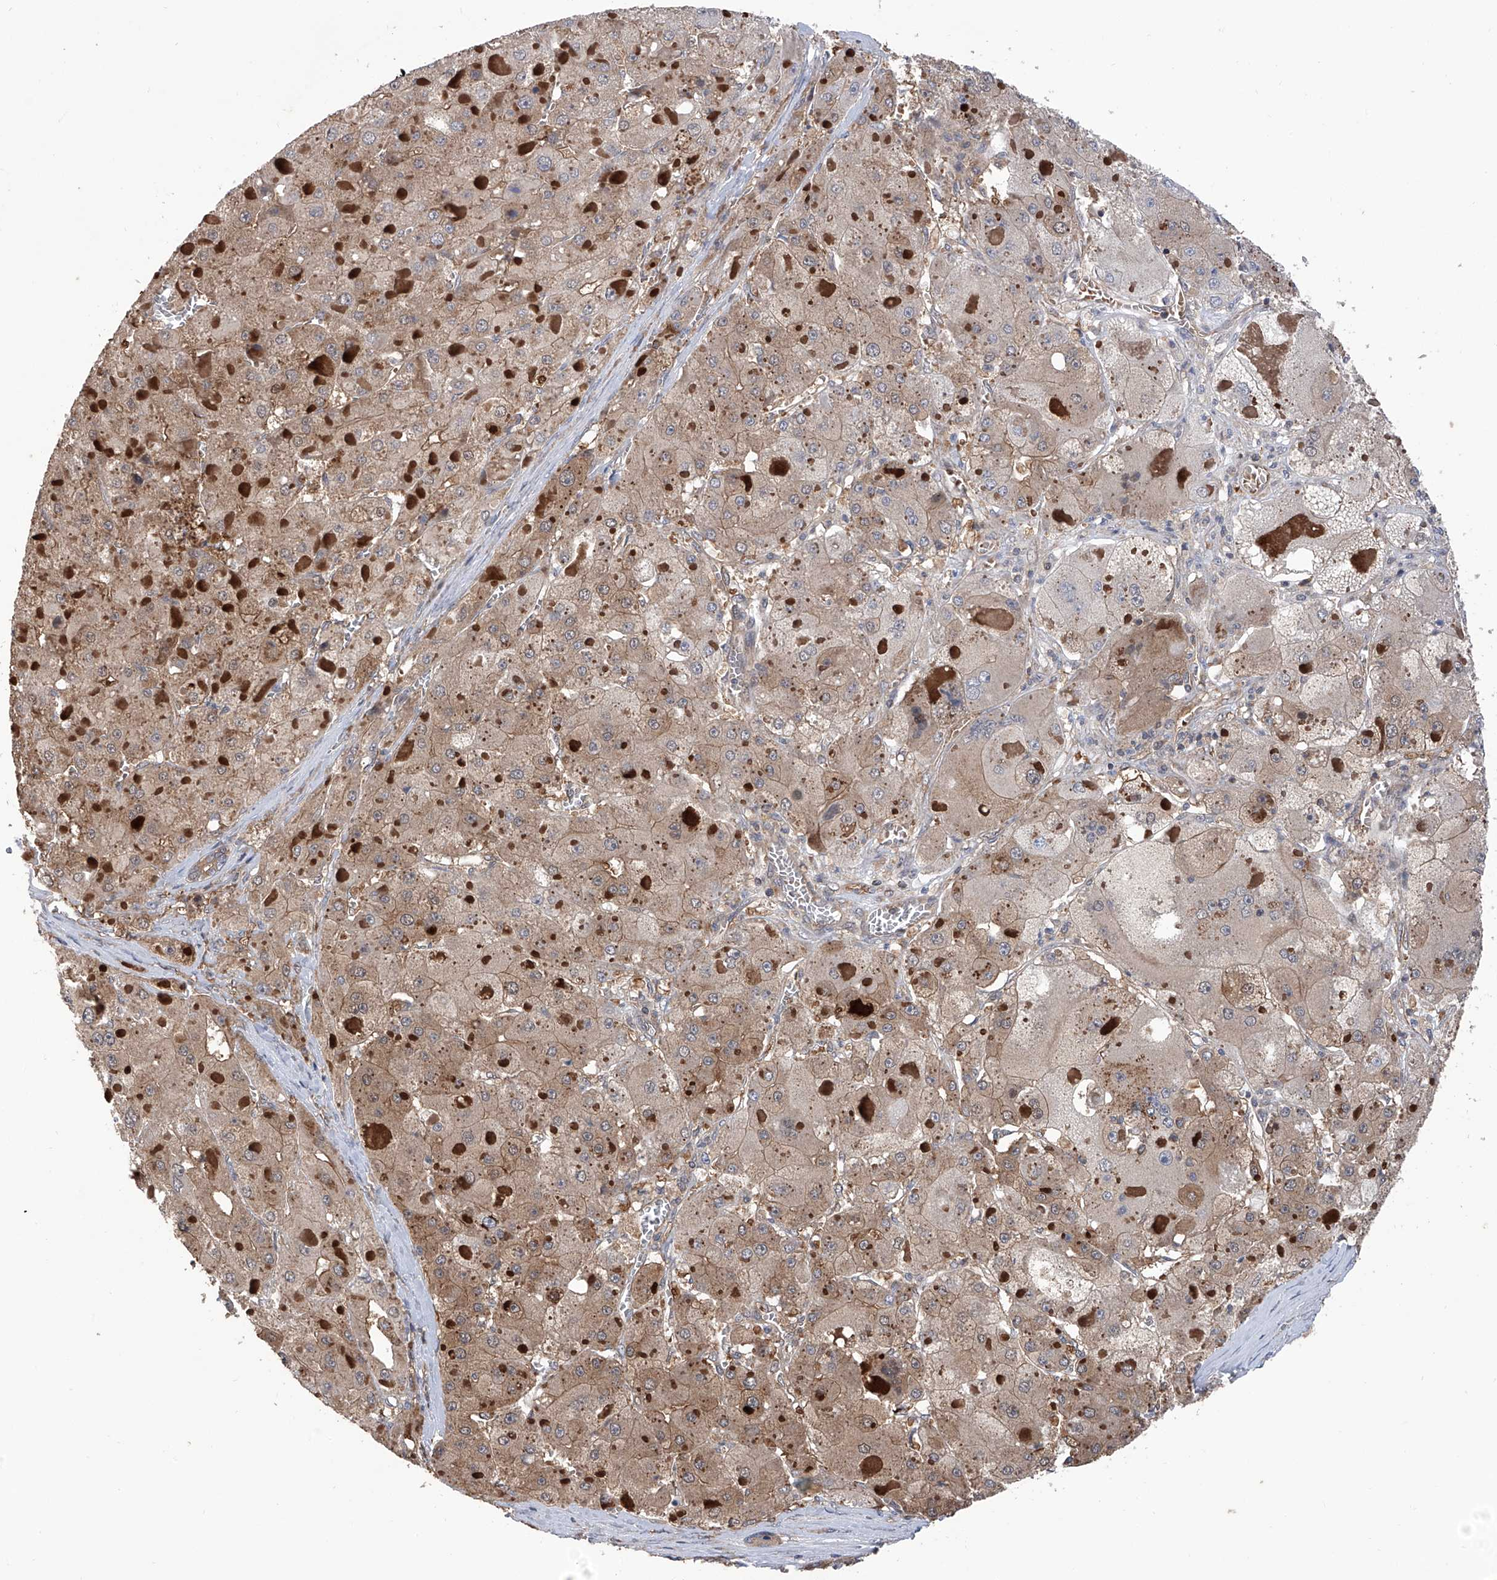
{"staining": {"intensity": "moderate", "quantity": ">75%", "location": "cytoplasmic/membranous"}, "tissue": "liver cancer", "cell_type": "Tumor cells", "image_type": "cancer", "snomed": [{"axis": "morphology", "description": "Carcinoma, Hepatocellular, NOS"}, {"axis": "topography", "description": "Liver"}], "caption": "Immunohistochemical staining of human liver cancer demonstrates medium levels of moderate cytoplasmic/membranous staining in about >75% of tumor cells. The protein of interest is stained brown, and the nuclei are stained in blue (DAB (3,3'-diaminobenzidine) IHC with brightfield microscopy, high magnification).", "gene": "NUDT17", "patient": {"sex": "female", "age": 73}}